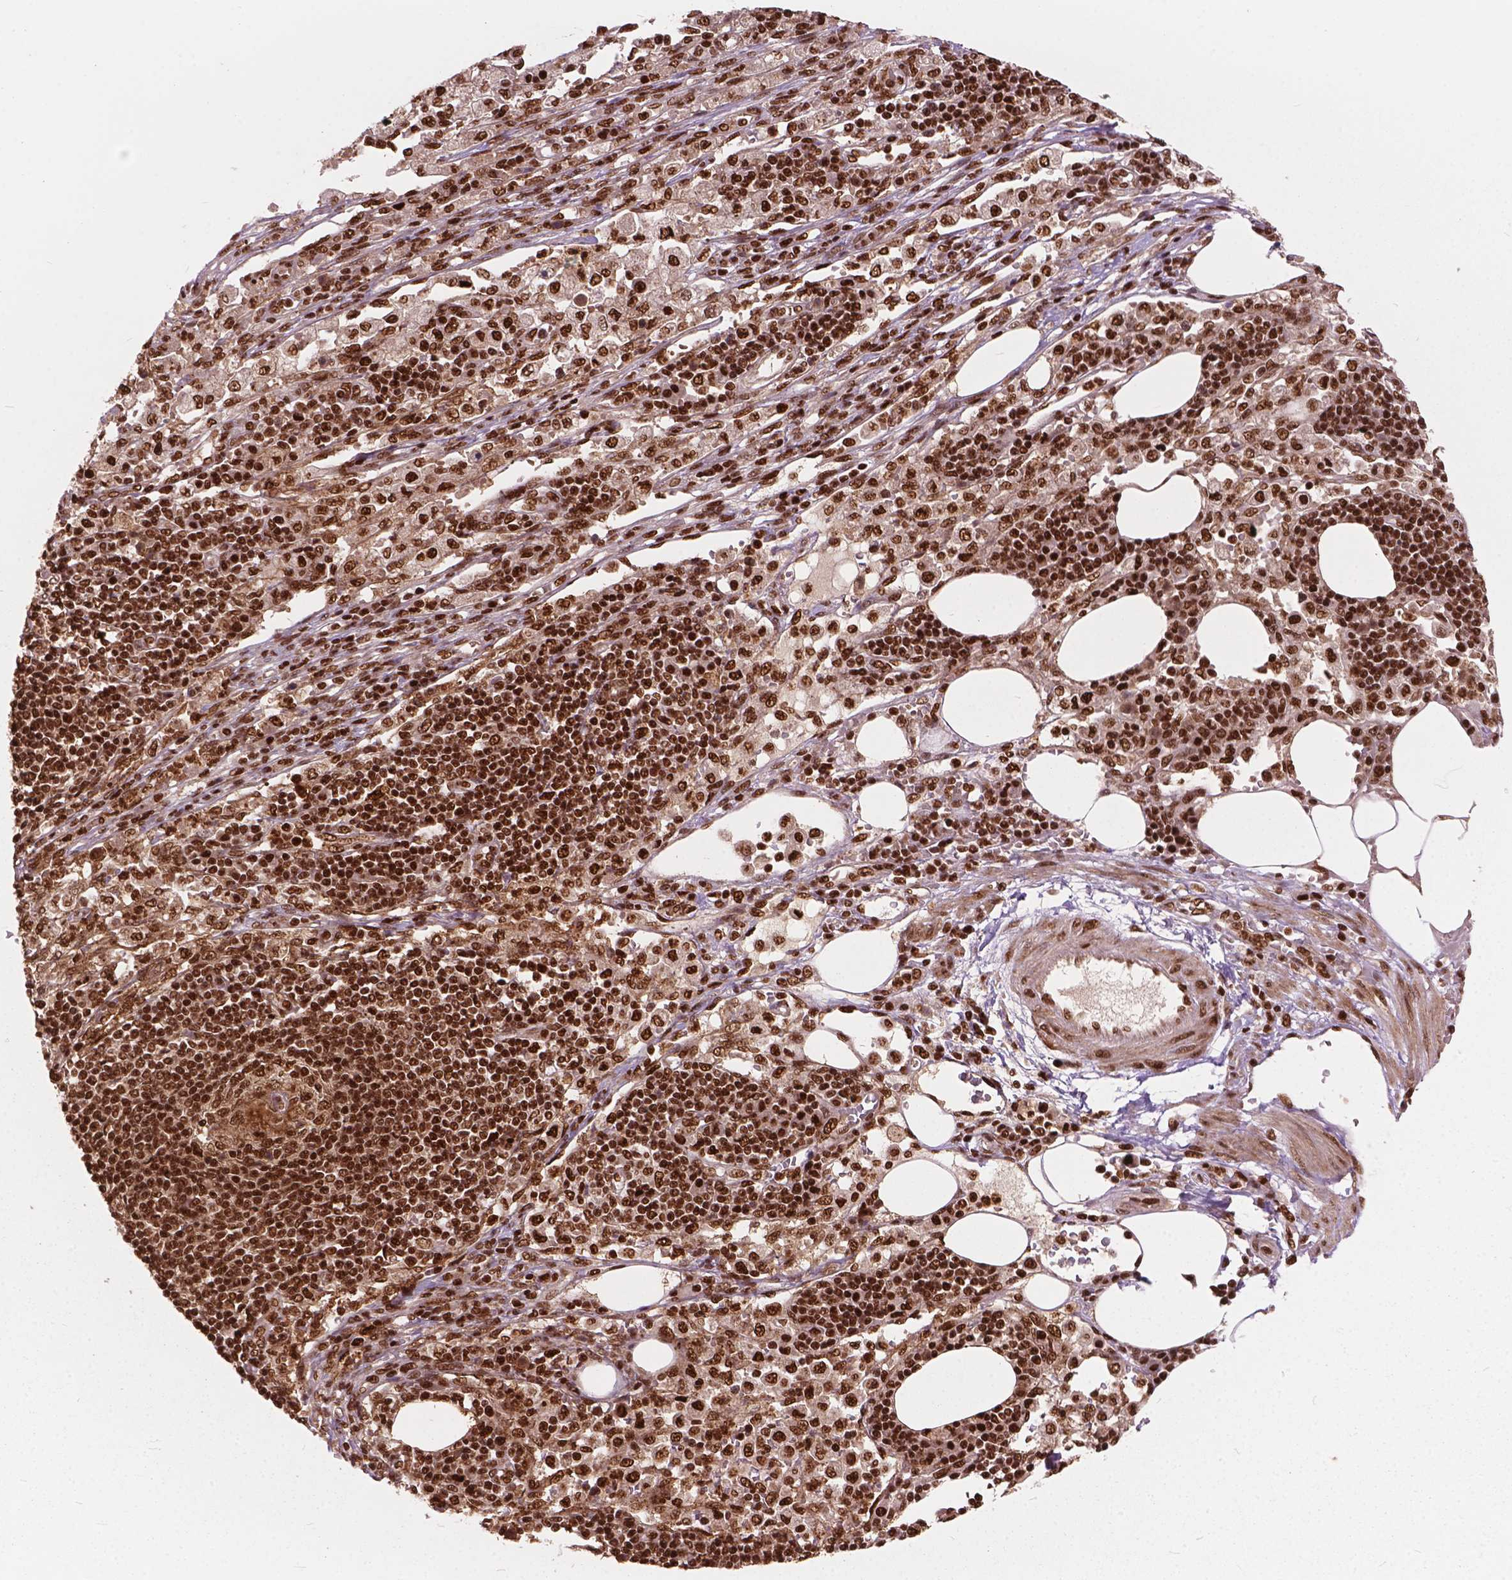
{"staining": {"intensity": "strong", "quantity": ">75%", "location": "nuclear"}, "tissue": "pancreatic cancer", "cell_type": "Tumor cells", "image_type": "cancer", "snomed": [{"axis": "morphology", "description": "Adenocarcinoma, NOS"}, {"axis": "topography", "description": "Pancreas"}], "caption": "DAB immunohistochemical staining of adenocarcinoma (pancreatic) demonstrates strong nuclear protein expression in about >75% of tumor cells. The staining was performed using DAB, with brown indicating positive protein expression. Nuclei are stained blue with hematoxylin.", "gene": "ANP32B", "patient": {"sex": "female", "age": 61}}